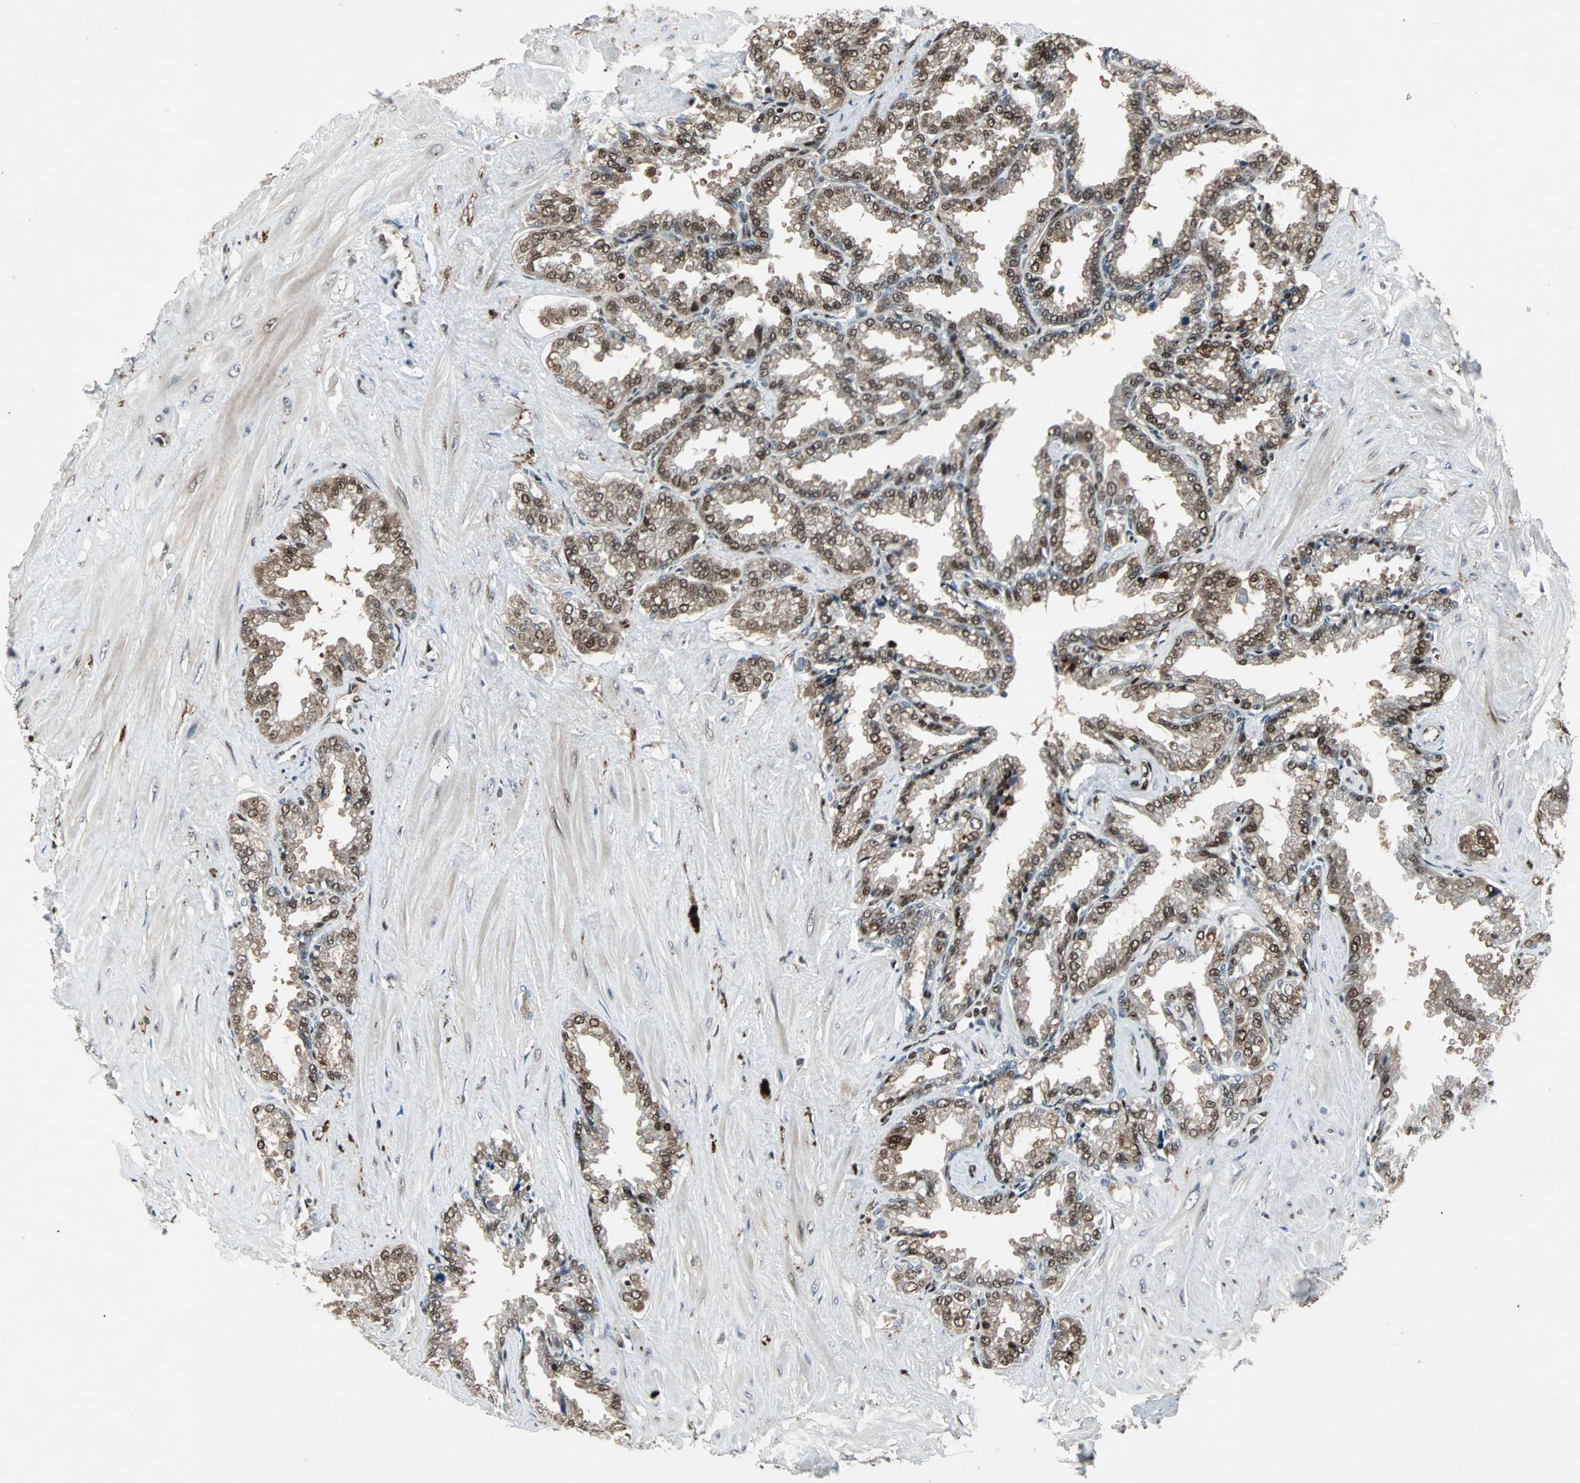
{"staining": {"intensity": "moderate", "quantity": ">75%", "location": "cytoplasmic/membranous,nuclear"}, "tissue": "seminal vesicle", "cell_type": "Glandular cells", "image_type": "normal", "snomed": [{"axis": "morphology", "description": "Normal tissue, NOS"}, {"axis": "topography", "description": "Seminal veicle"}], "caption": "Immunohistochemistry (IHC) of normal human seminal vesicle shows medium levels of moderate cytoplasmic/membranous,nuclear expression in about >75% of glandular cells. (Stains: DAB in brown, nuclei in blue, Microscopy: brightfield microscopy at high magnification).", "gene": "ACLY", "patient": {"sex": "male", "age": 46}}